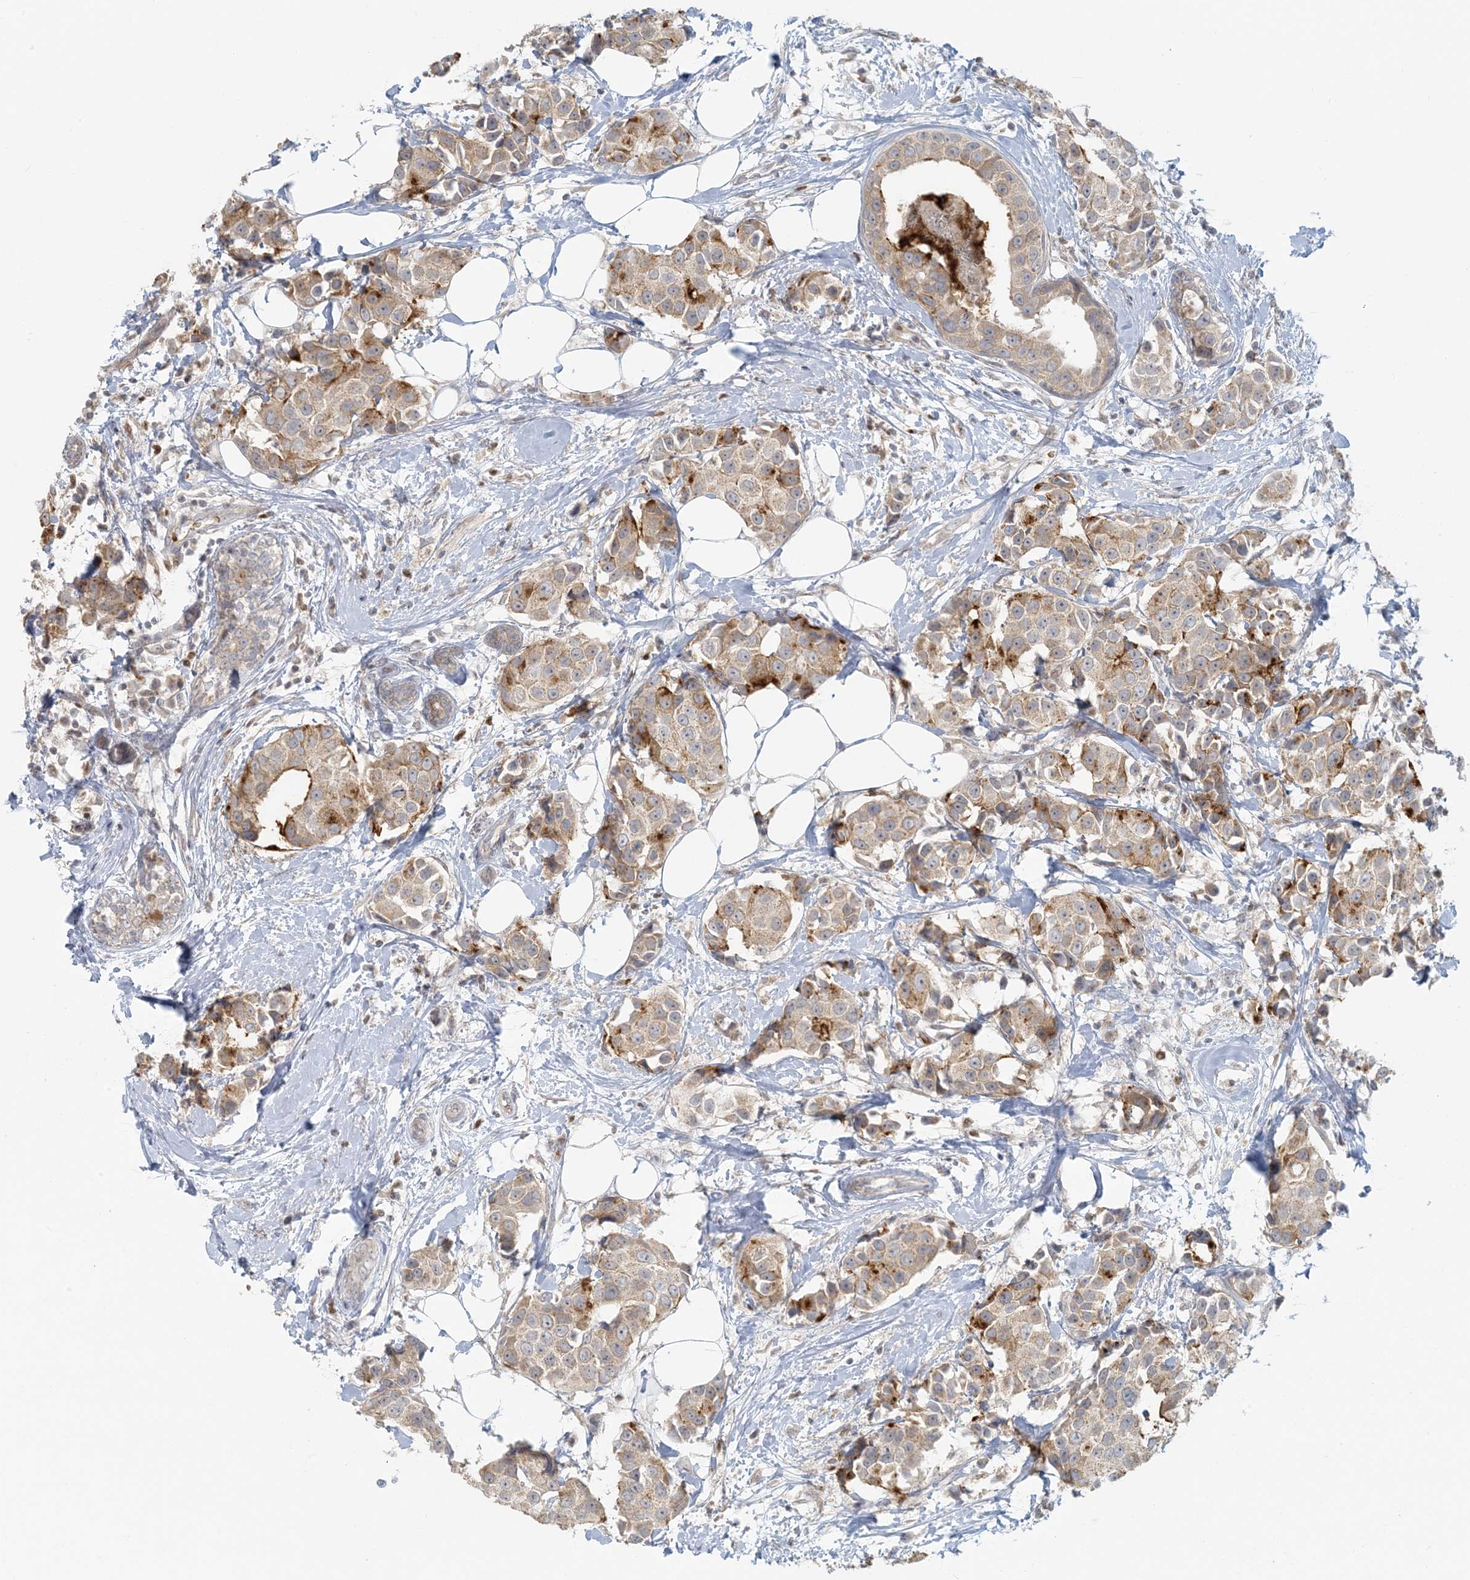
{"staining": {"intensity": "moderate", "quantity": "<25%", "location": "cytoplasmic/membranous"}, "tissue": "breast cancer", "cell_type": "Tumor cells", "image_type": "cancer", "snomed": [{"axis": "morphology", "description": "Normal tissue, NOS"}, {"axis": "morphology", "description": "Duct carcinoma"}, {"axis": "topography", "description": "Breast"}], "caption": "This histopathology image displays immunohistochemistry (IHC) staining of human intraductal carcinoma (breast), with low moderate cytoplasmic/membranous positivity in approximately <25% of tumor cells.", "gene": "CTDNEP1", "patient": {"sex": "female", "age": 39}}